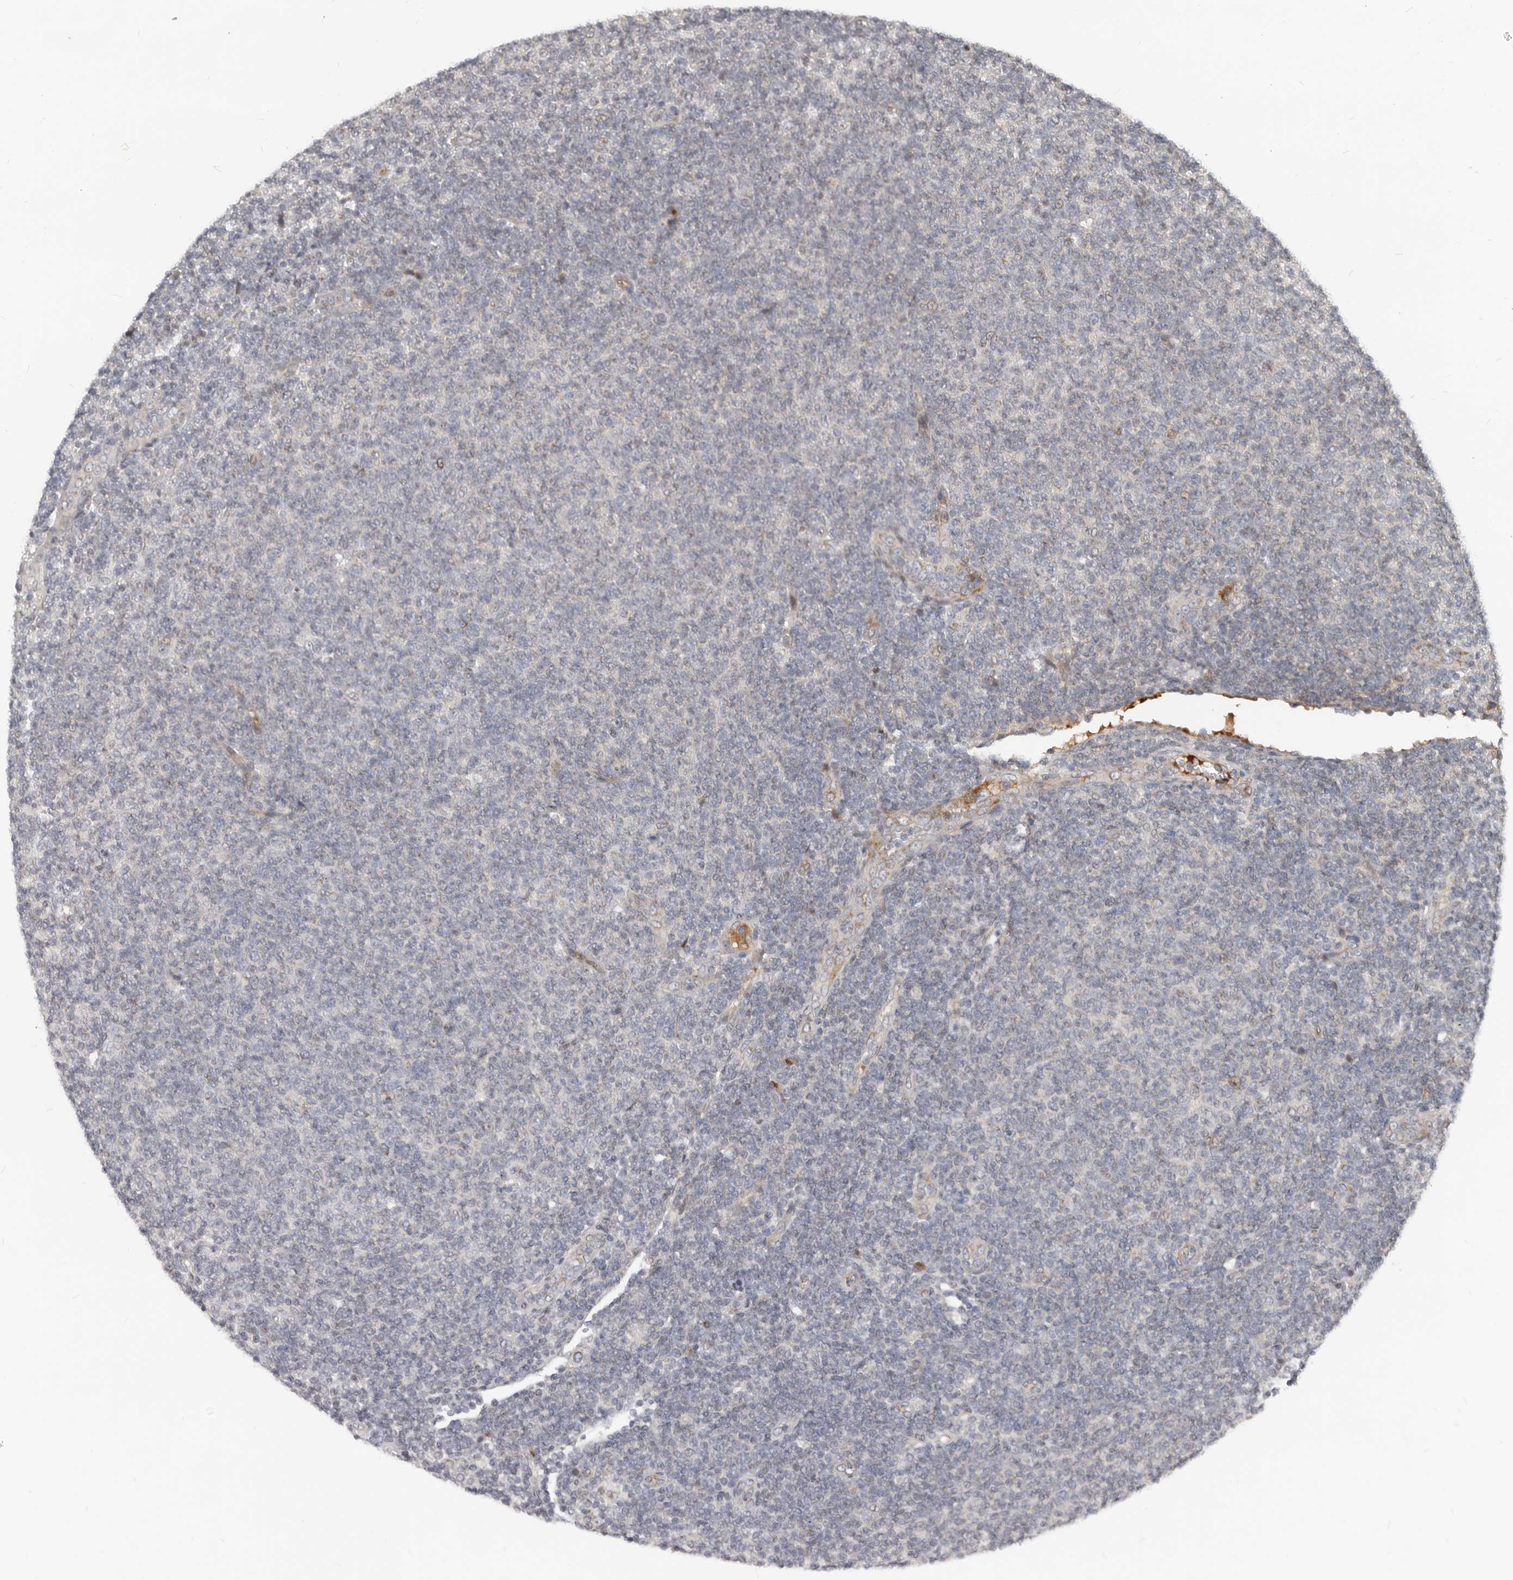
{"staining": {"intensity": "negative", "quantity": "none", "location": "none"}, "tissue": "lymphoma", "cell_type": "Tumor cells", "image_type": "cancer", "snomed": [{"axis": "morphology", "description": "Malignant lymphoma, non-Hodgkin's type, Low grade"}, {"axis": "topography", "description": "Lymph node"}], "caption": "Lymphoma stained for a protein using immunohistochemistry exhibits no positivity tumor cells.", "gene": "NPY4R", "patient": {"sex": "male", "age": 66}}